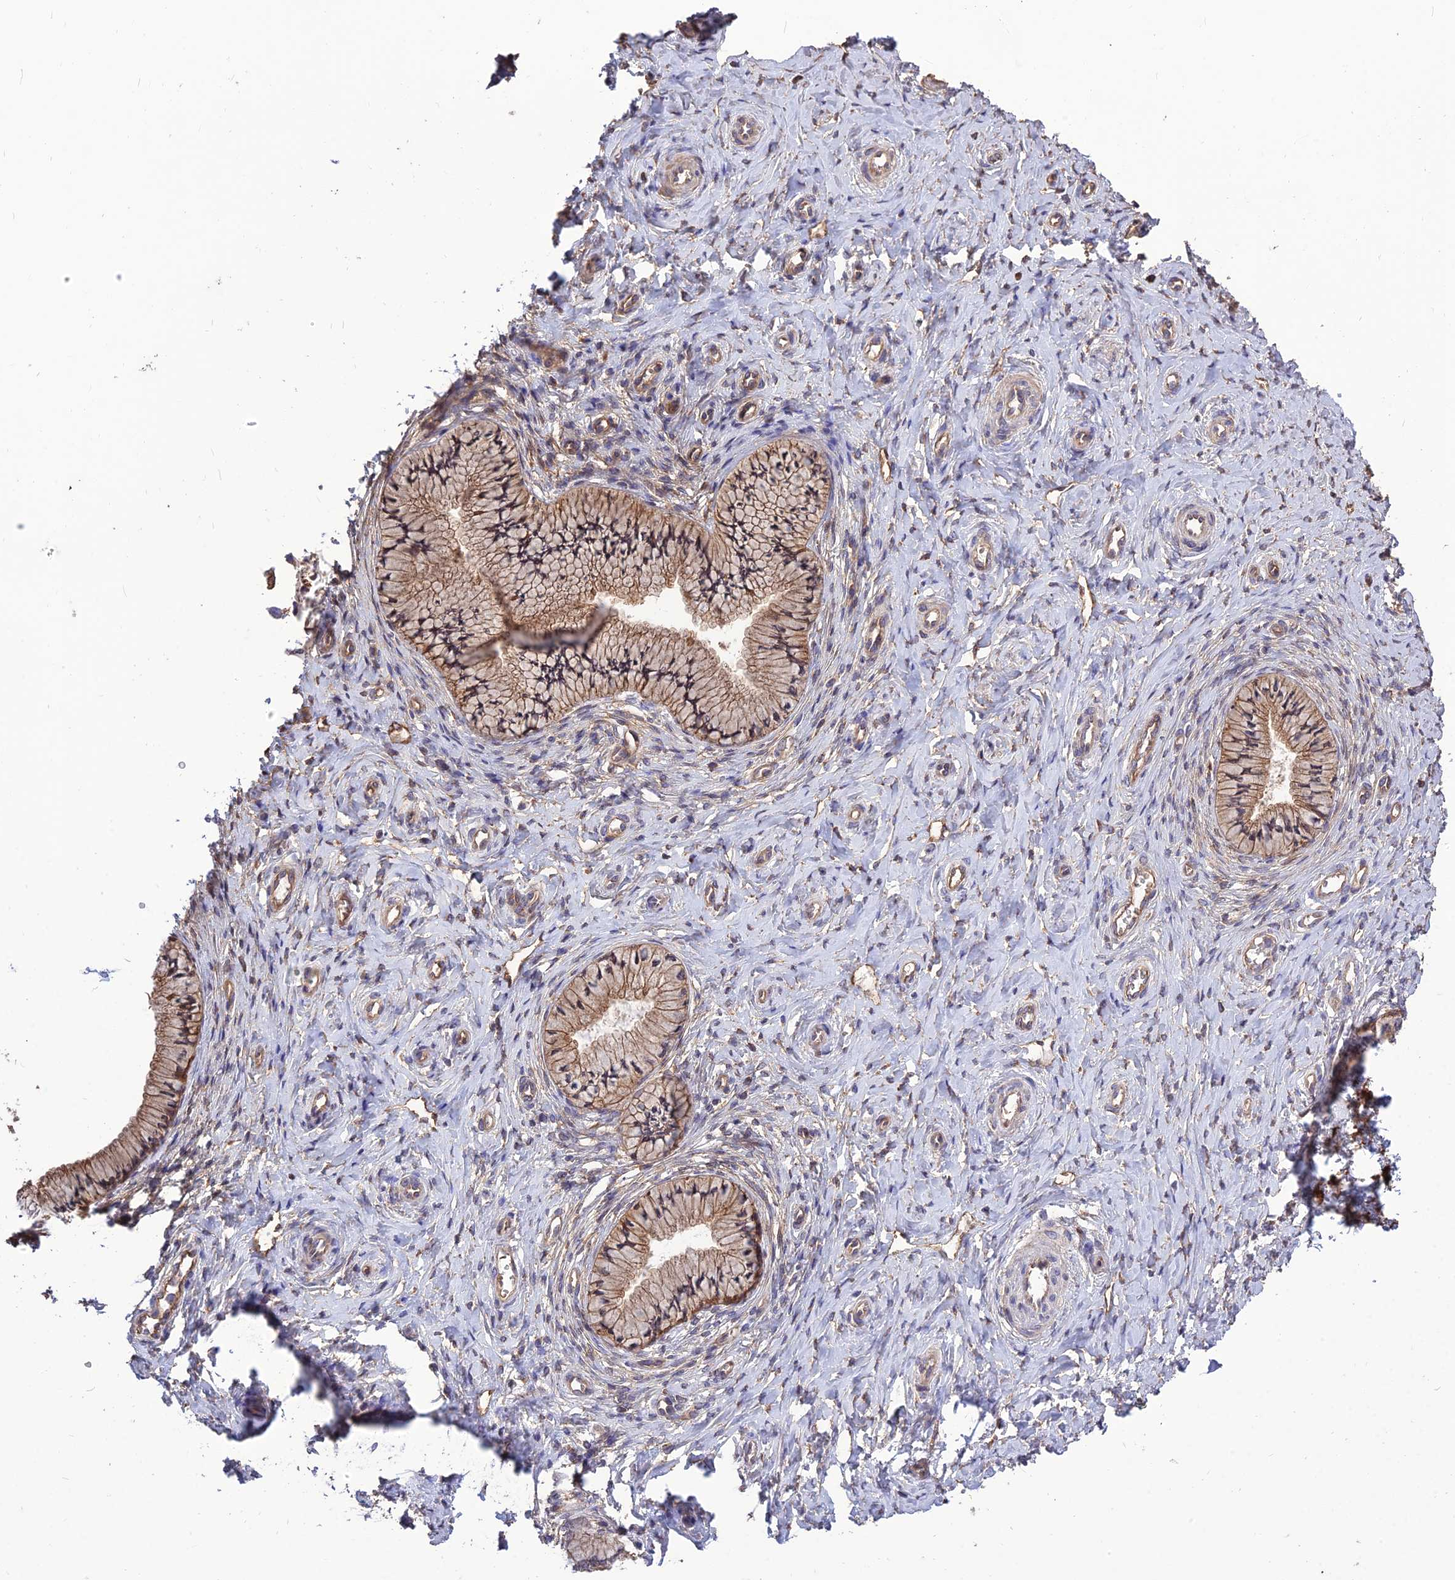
{"staining": {"intensity": "moderate", "quantity": ">75%", "location": "cytoplasmic/membranous"}, "tissue": "cervix", "cell_type": "Glandular cells", "image_type": "normal", "snomed": [{"axis": "morphology", "description": "Normal tissue, NOS"}, {"axis": "topography", "description": "Cervix"}], "caption": "Moderate cytoplasmic/membranous expression for a protein is appreciated in about >75% of glandular cells of normal cervix using IHC.", "gene": "CRTAP", "patient": {"sex": "female", "age": 36}}